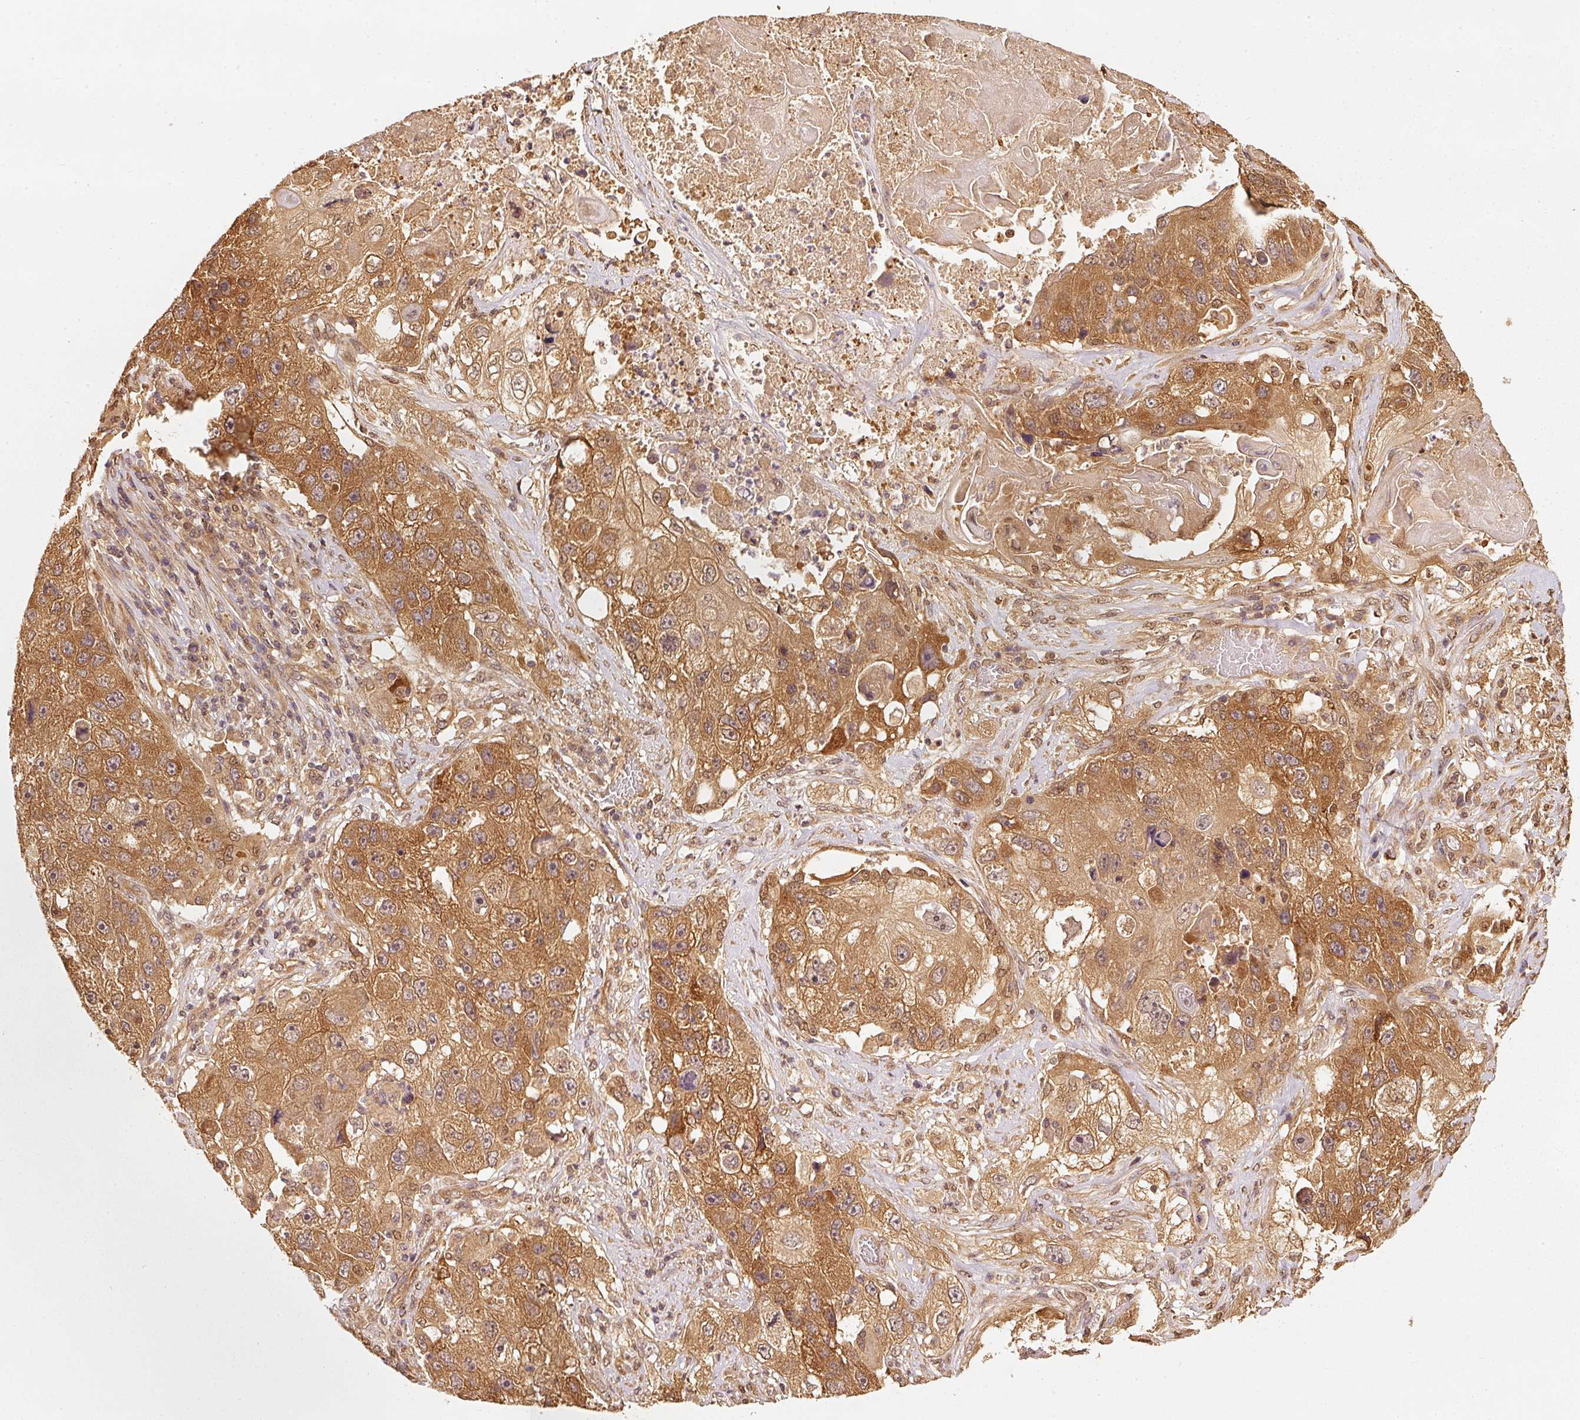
{"staining": {"intensity": "moderate", "quantity": ">75%", "location": "cytoplasmic/membranous"}, "tissue": "lung cancer", "cell_type": "Tumor cells", "image_type": "cancer", "snomed": [{"axis": "morphology", "description": "Squamous cell carcinoma, NOS"}, {"axis": "topography", "description": "Lung"}], "caption": "DAB (3,3'-diaminobenzidine) immunohistochemical staining of lung cancer exhibits moderate cytoplasmic/membranous protein positivity in about >75% of tumor cells.", "gene": "STAU1", "patient": {"sex": "male", "age": 61}}